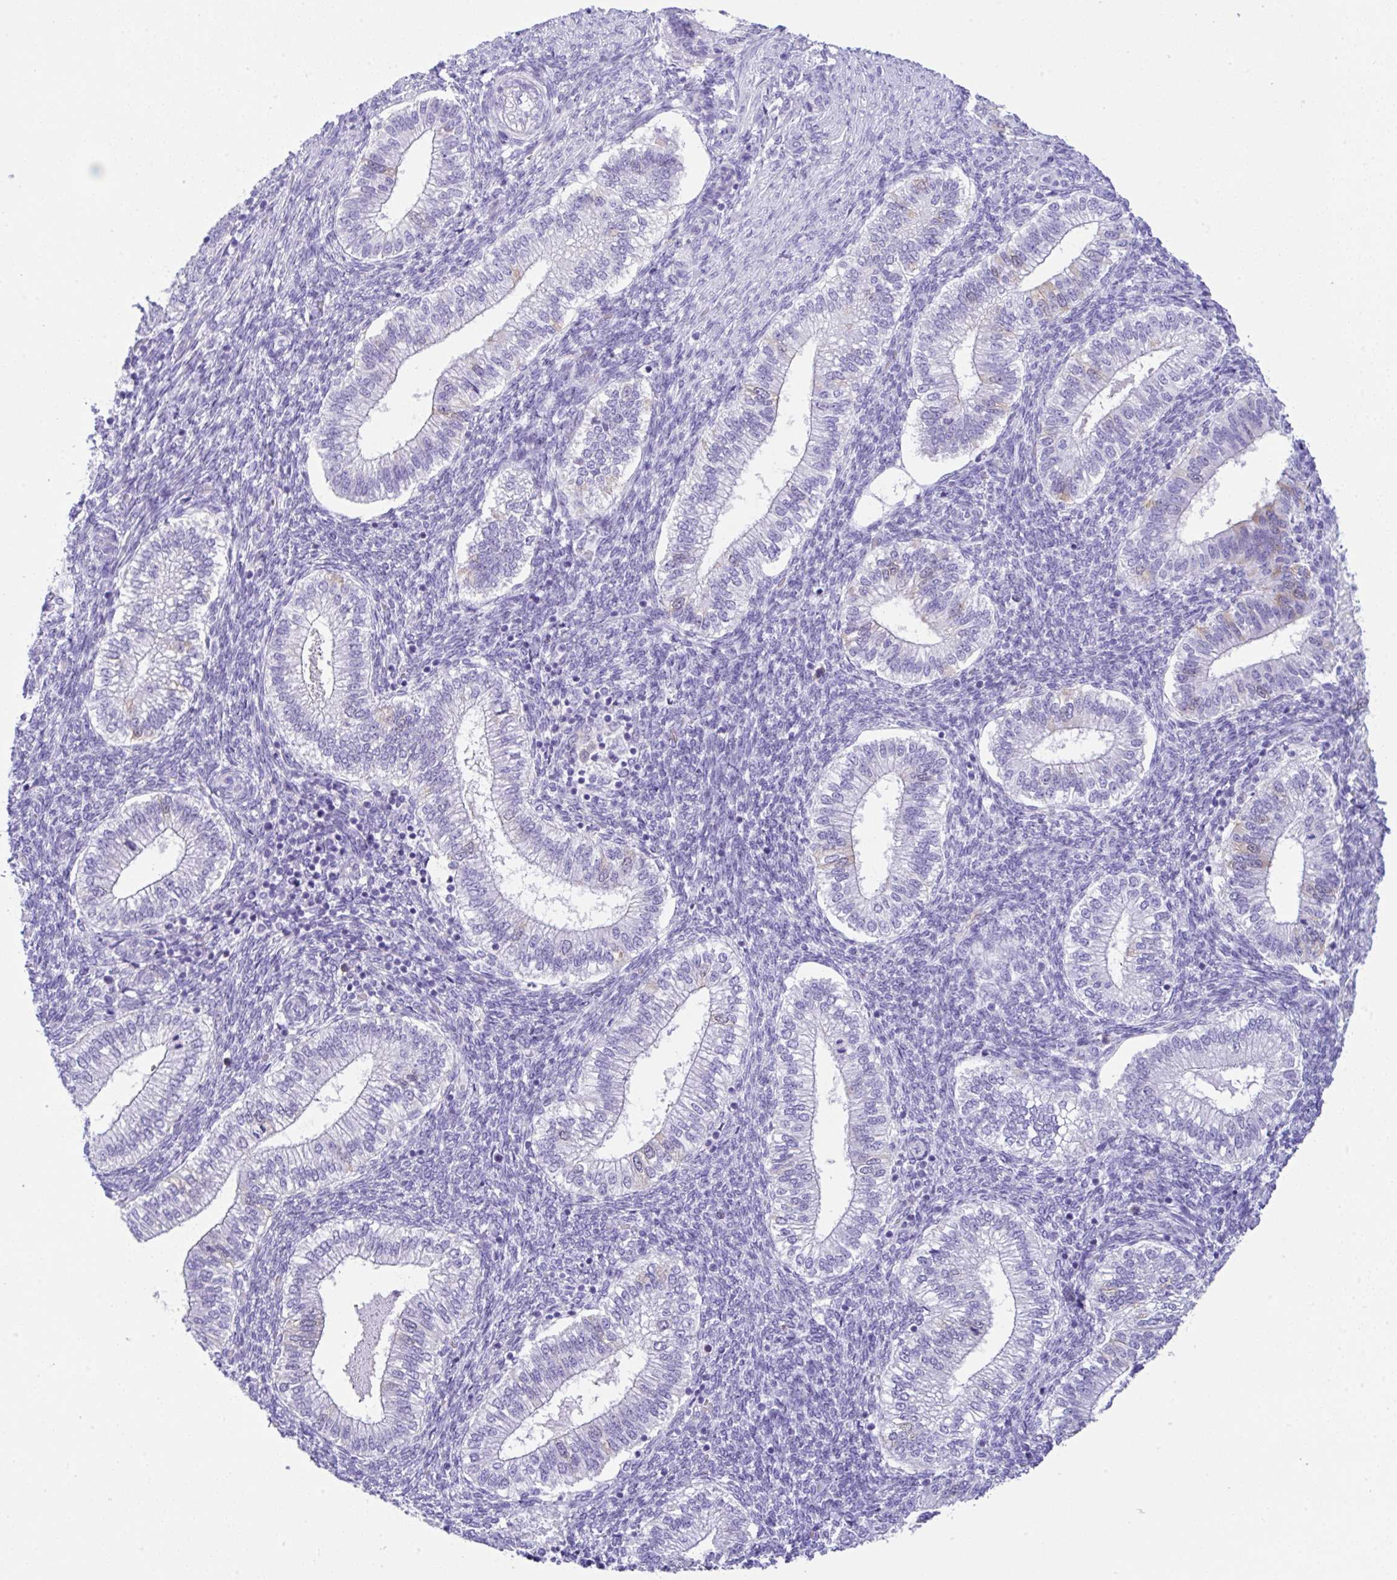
{"staining": {"intensity": "negative", "quantity": "none", "location": "none"}, "tissue": "endometrium", "cell_type": "Cells in endometrial stroma", "image_type": "normal", "snomed": [{"axis": "morphology", "description": "Normal tissue, NOS"}, {"axis": "topography", "description": "Endometrium"}], "caption": "The histopathology image displays no staining of cells in endometrial stroma in benign endometrium.", "gene": "RRM2", "patient": {"sex": "female", "age": 25}}